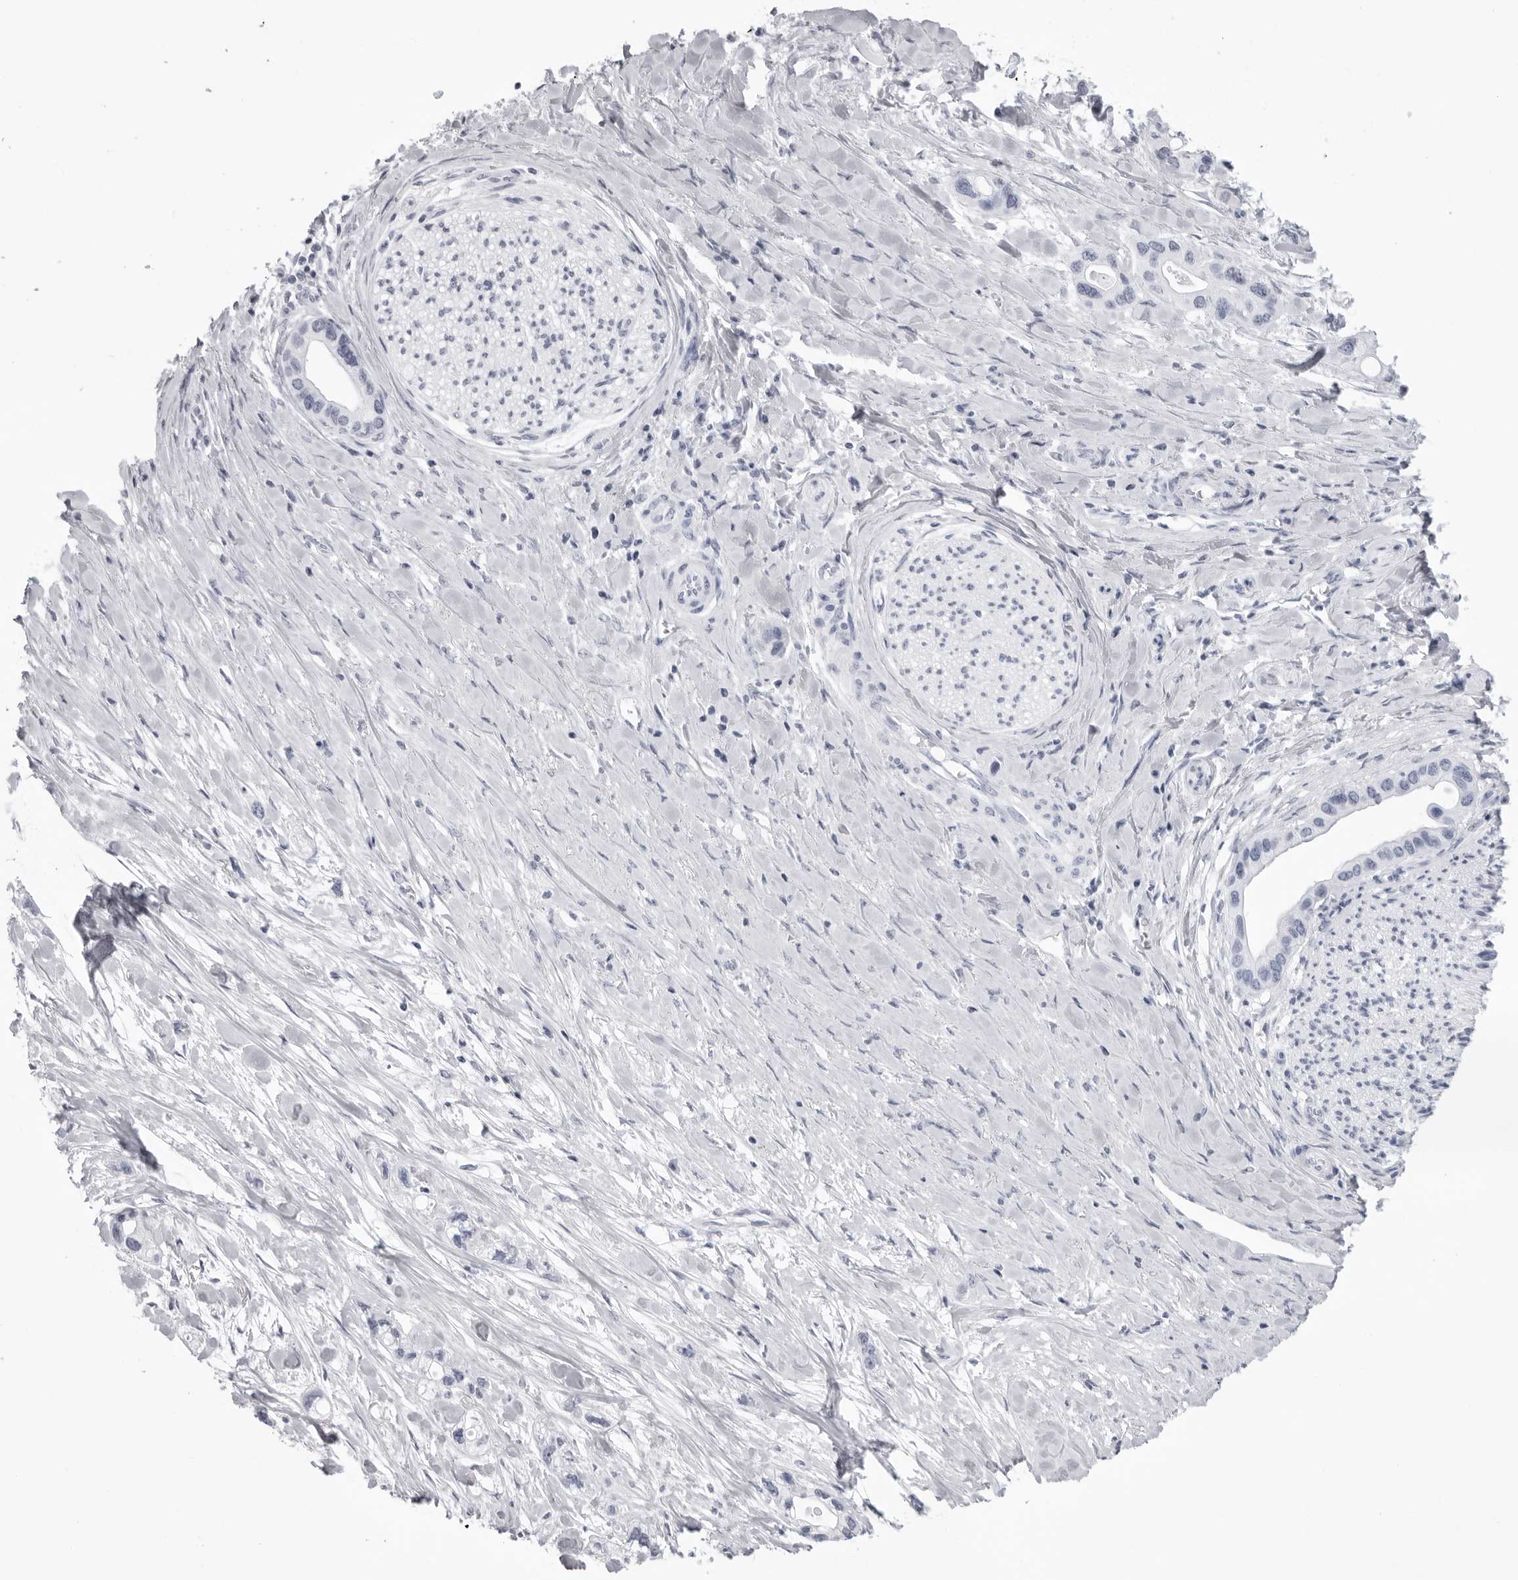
{"staining": {"intensity": "negative", "quantity": "none", "location": "none"}, "tissue": "pancreatic cancer", "cell_type": "Tumor cells", "image_type": "cancer", "snomed": [{"axis": "morphology", "description": "Adenocarcinoma, NOS"}, {"axis": "topography", "description": "Pancreas"}], "caption": "Pancreatic cancer was stained to show a protein in brown. There is no significant staining in tumor cells. Brightfield microscopy of IHC stained with DAB (brown) and hematoxylin (blue), captured at high magnification.", "gene": "KLK9", "patient": {"sex": "female", "age": 77}}